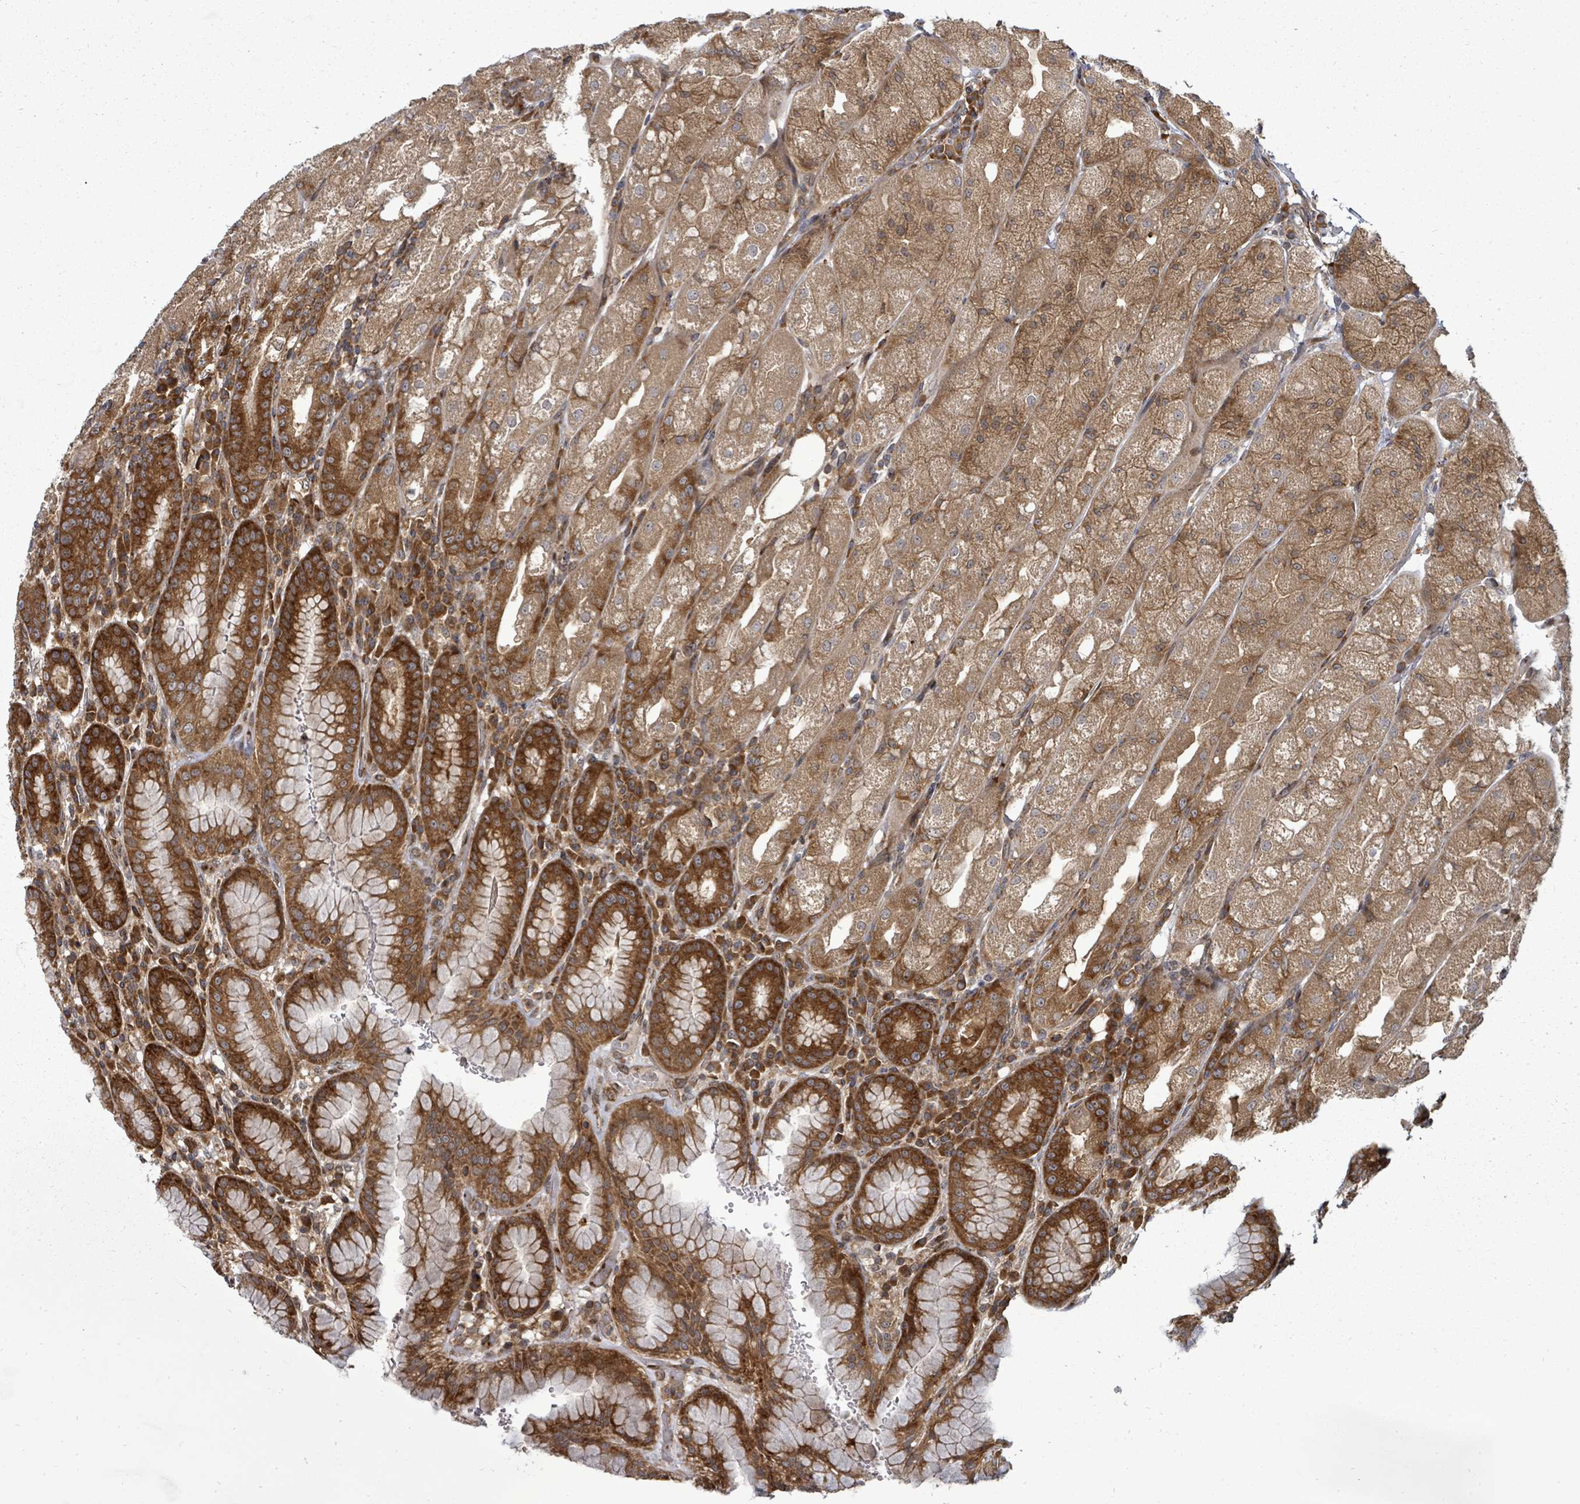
{"staining": {"intensity": "strong", "quantity": ">75%", "location": "cytoplasmic/membranous"}, "tissue": "stomach", "cell_type": "Glandular cells", "image_type": "normal", "snomed": [{"axis": "morphology", "description": "Normal tissue, NOS"}, {"axis": "topography", "description": "Stomach, upper"}], "caption": "Approximately >75% of glandular cells in benign stomach display strong cytoplasmic/membranous protein staining as visualized by brown immunohistochemical staining.", "gene": "EIF3CL", "patient": {"sex": "male", "age": 52}}